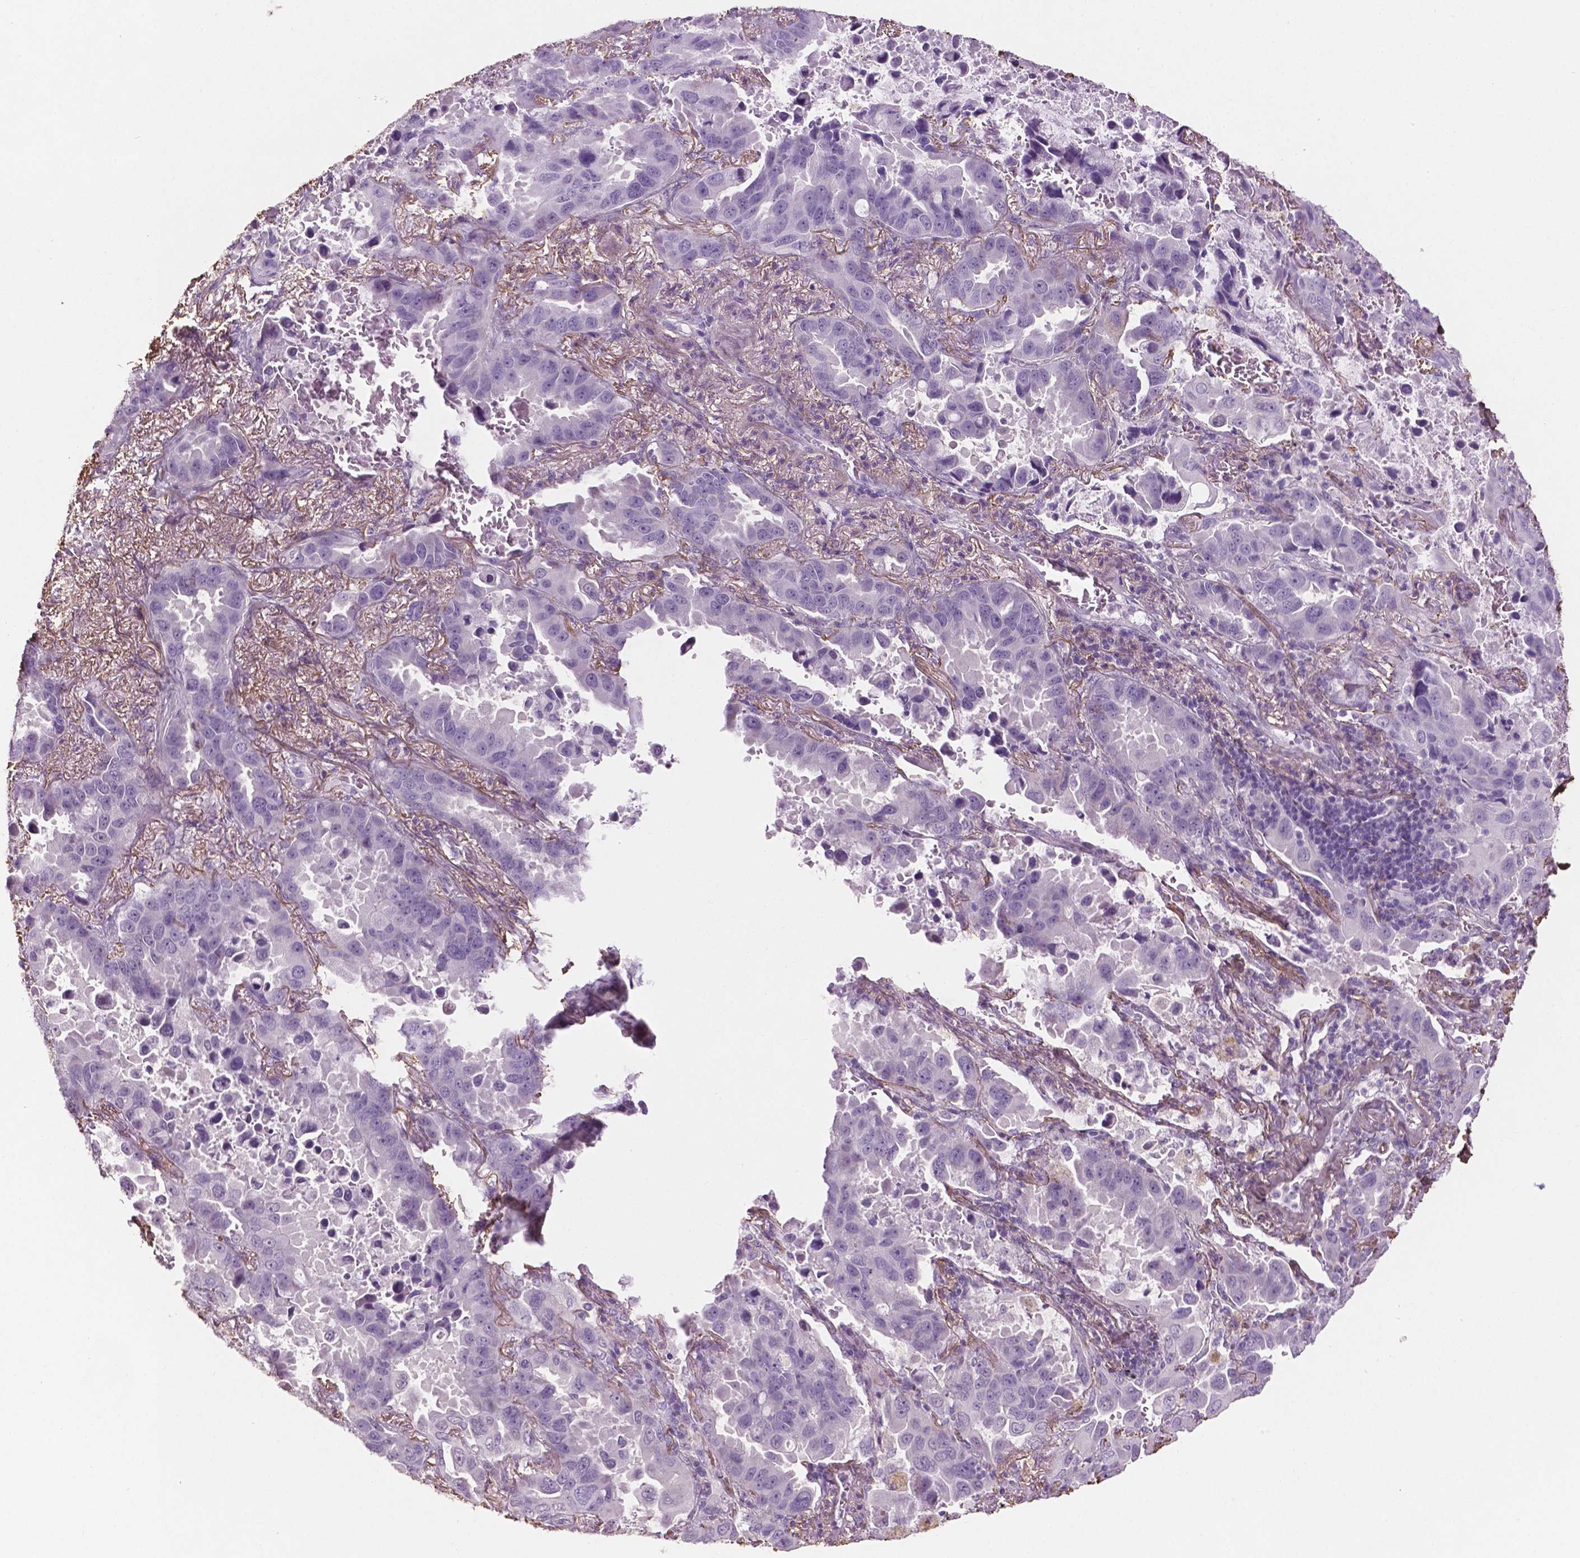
{"staining": {"intensity": "negative", "quantity": "none", "location": "none"}, "tissue": "lung cancer", "cell_type": "Tumor cells", "image_type": "cancer", "snomed": [{"axis": "morphology", "description": "Adenocarcinoma, NOS"}, {"axis": "topography", "description": "Lung"}], "caption": "A high-resolution photomicrograph shows immunohistochemistry (IHC) staining of adenocarcinoma (lung), which shows no significant staining in tumor cells. (DAB (3,3'-diaminobenzidine) immunohistochemistry (IHC), high magnification).", "gene": "DLG2", "patient": {"sex": "male", "age": 64}}